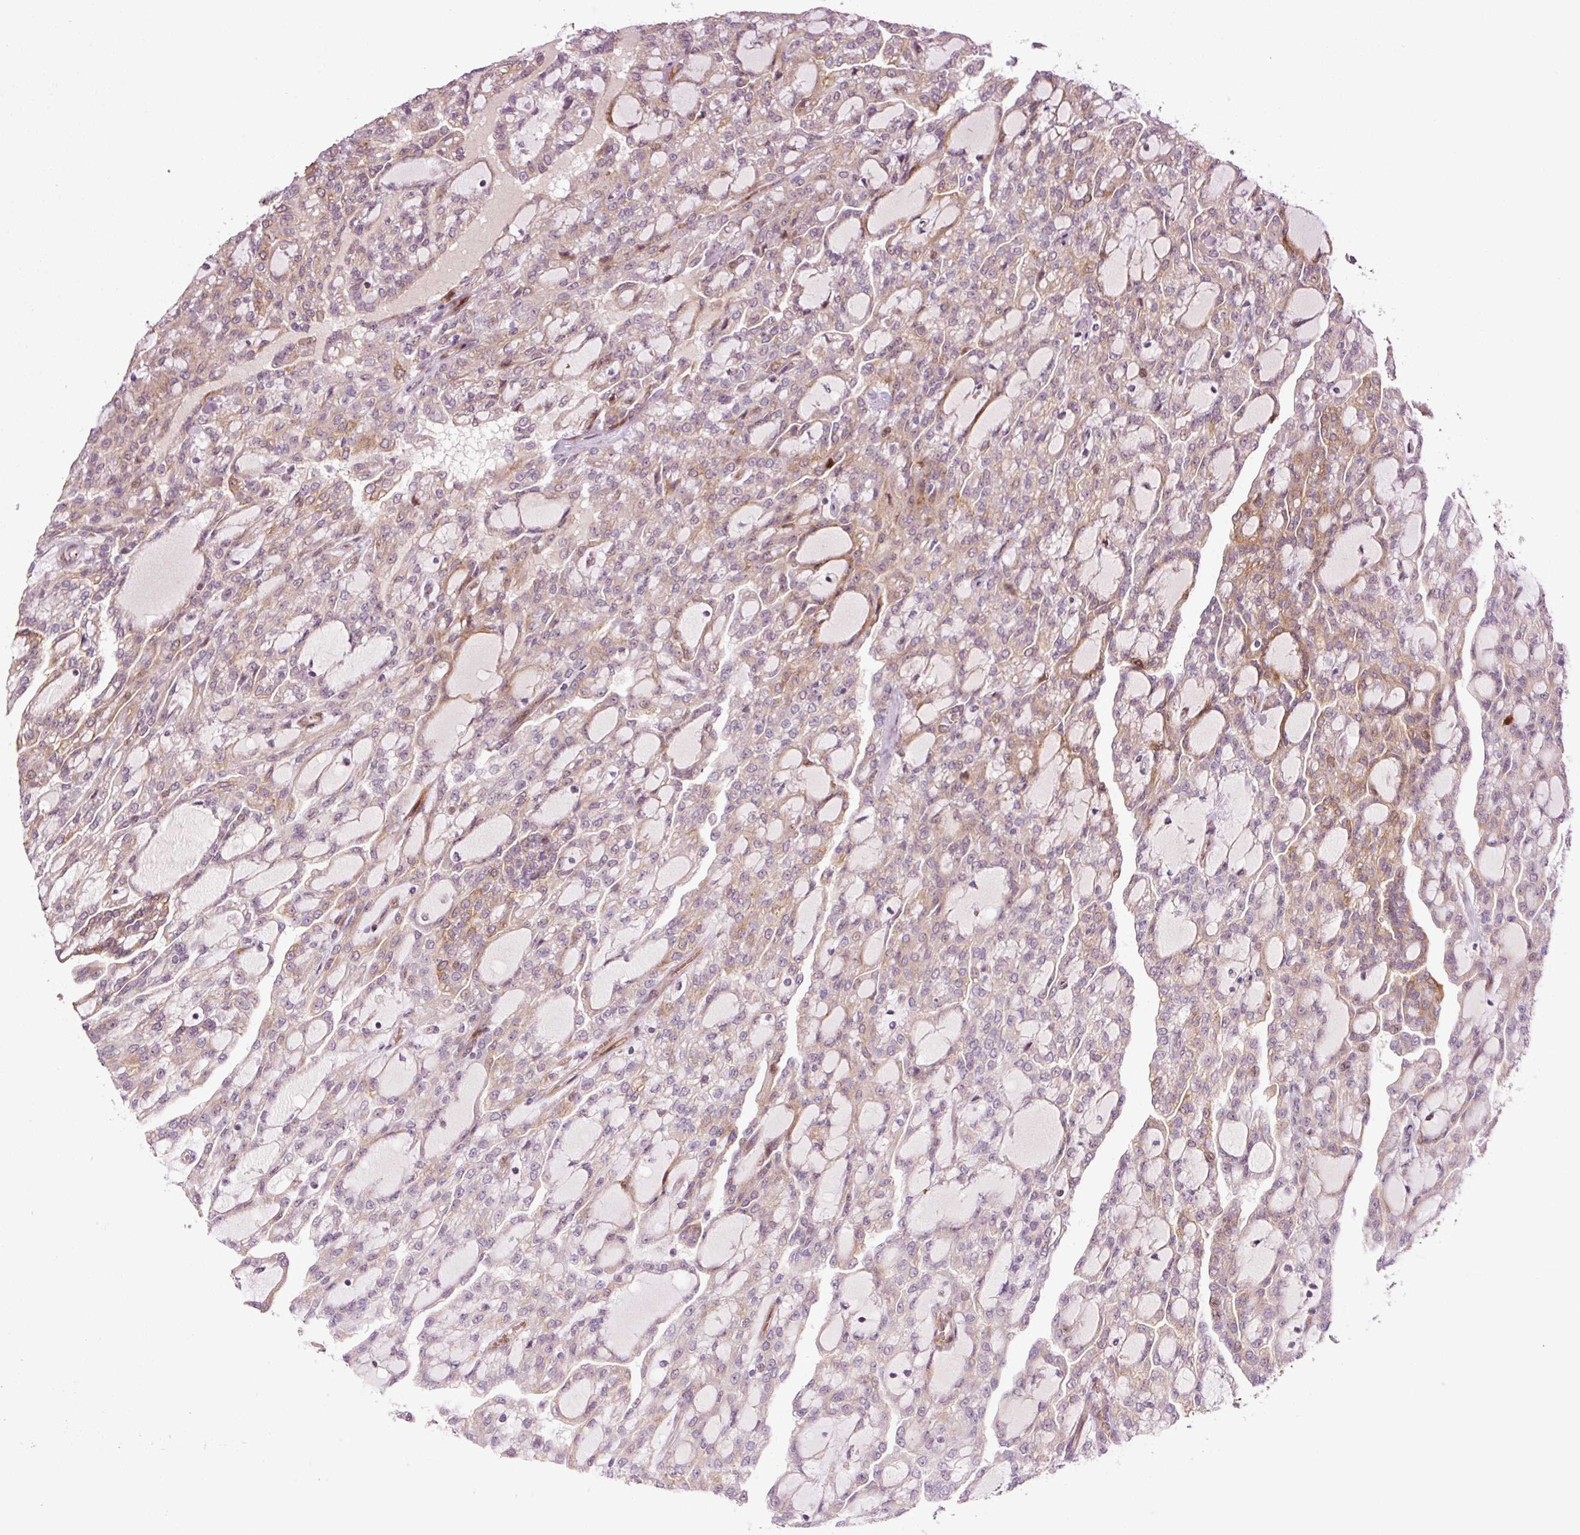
{"staining": {"intensity": "weak", "quantity": "25%-75%", "location": "cytoplasmic/membranous"}, "tissue": "renal cancer", "cell_type": "Tumor cells", "image_type": "cancer", "snomed": [{"axis": "morphology", "description": "Adenocarcinoma, NOS"}, {"axis": "topography", "description": "Kidney"}], "caption": "Protein expression analysis of human adenocarcinoma (renal) reveals weak cytoplasmic/membranous positivity in approximately 25%-75% of tumor cells.", "gene": "ANKRD20A1", "patient": {"sex": "male", "age": 63}}